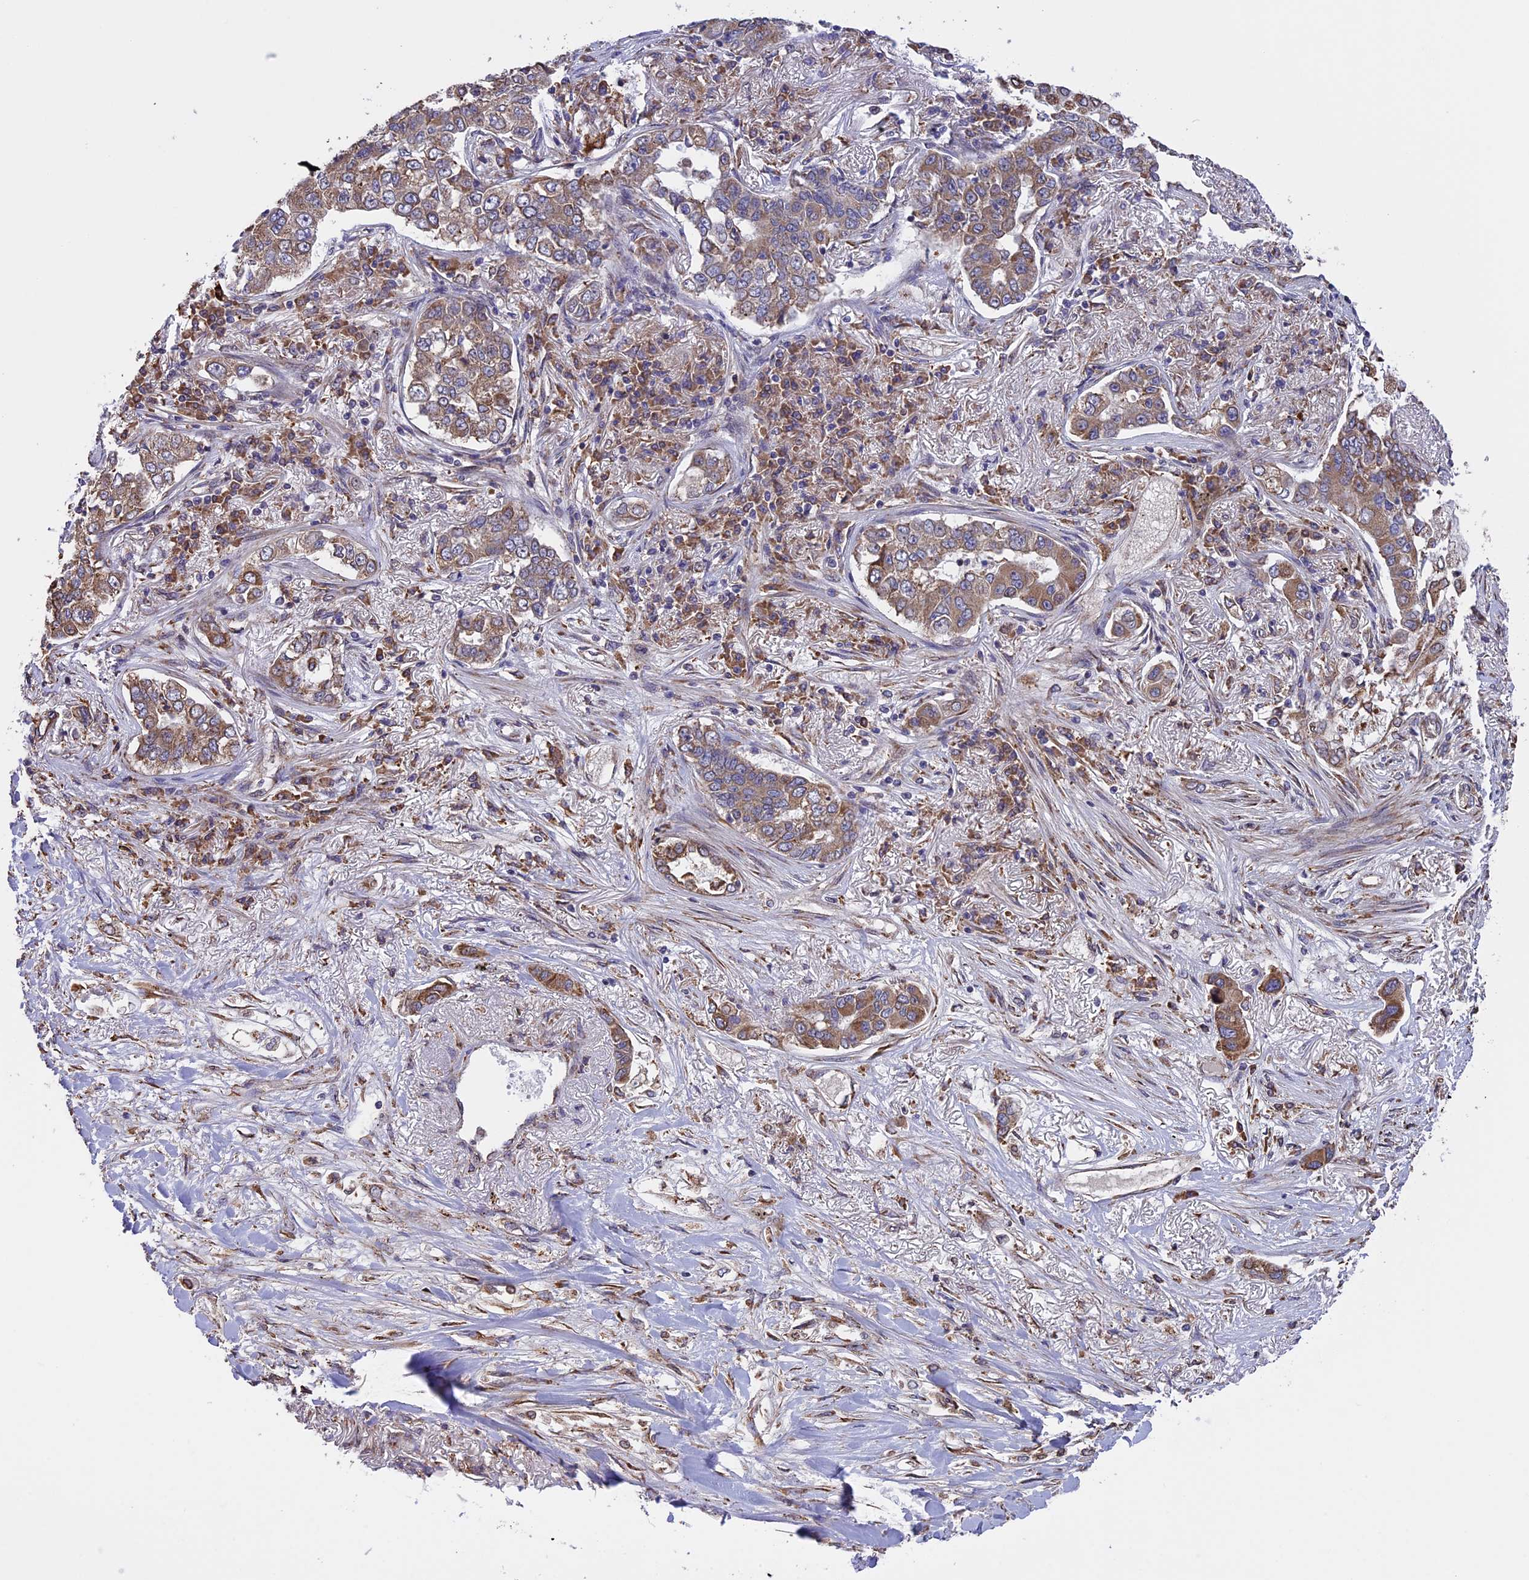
{"staining": {"intensity": "moderate", "quantity": ">75%", "location": "cytoplasmic/membranous"}, "tissue": "lung cancer", "cell_type": "Tumor cells", "image_type": "cancer", "snomed": [{"axis": "morphology", "description": "Adenocarcinoma, NOS"}, {"axis": "topography", "description": "Lung"}], "caption": "Immunohistochemistry (IHC) image of lung cancer (adenocarcinoma) stained for a protein (brown), which demonstrates medium levels of moderate cytoplasmic/membranous positivity in about >75% of tumor cells.", "gene": "DMRTA2", "patient": {"sex": "male", "age": 49}}